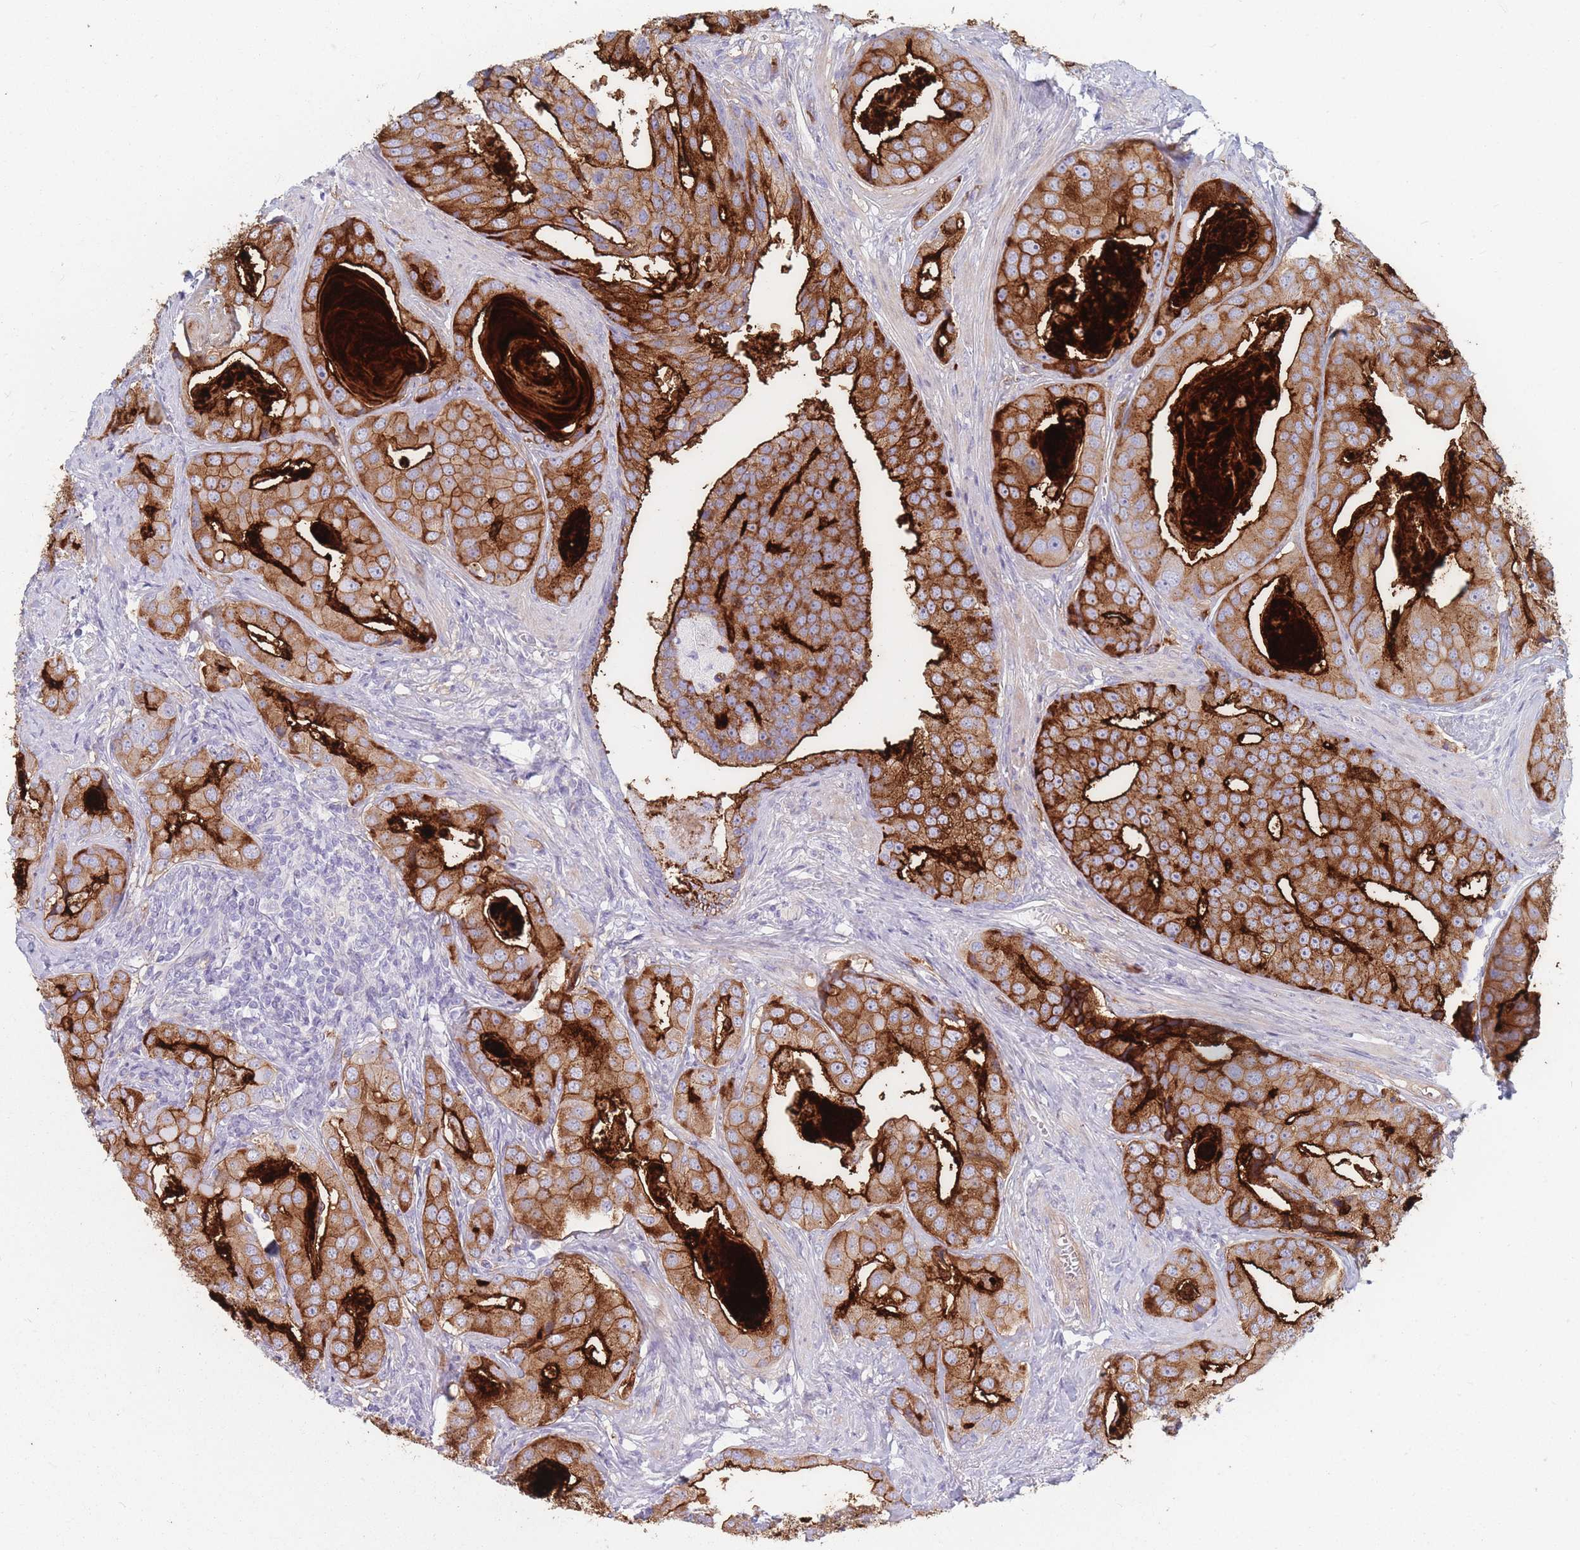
{"staining": {"intensity": "strong", "quantity": ">75%", "location": "cytoplasmic/membranous"}, "tissue": "prostate cancer", "cell_type": "Tumor cells", "image_type": "cancer", "snomed": [{"axis": "morphology", "description": "Adenocarcinoma, High grade"}, {"axis": "topography", "description": "Prostate"}], "caption": "The image exhibits a brown stain indicating the presence of a protein in the cytoplasmic/membranous of tumor cells in adenocarcinoma (high-grade) (prostate).", "gene": "PLPP1", "patient": {"sex": "male", "age": 71}}